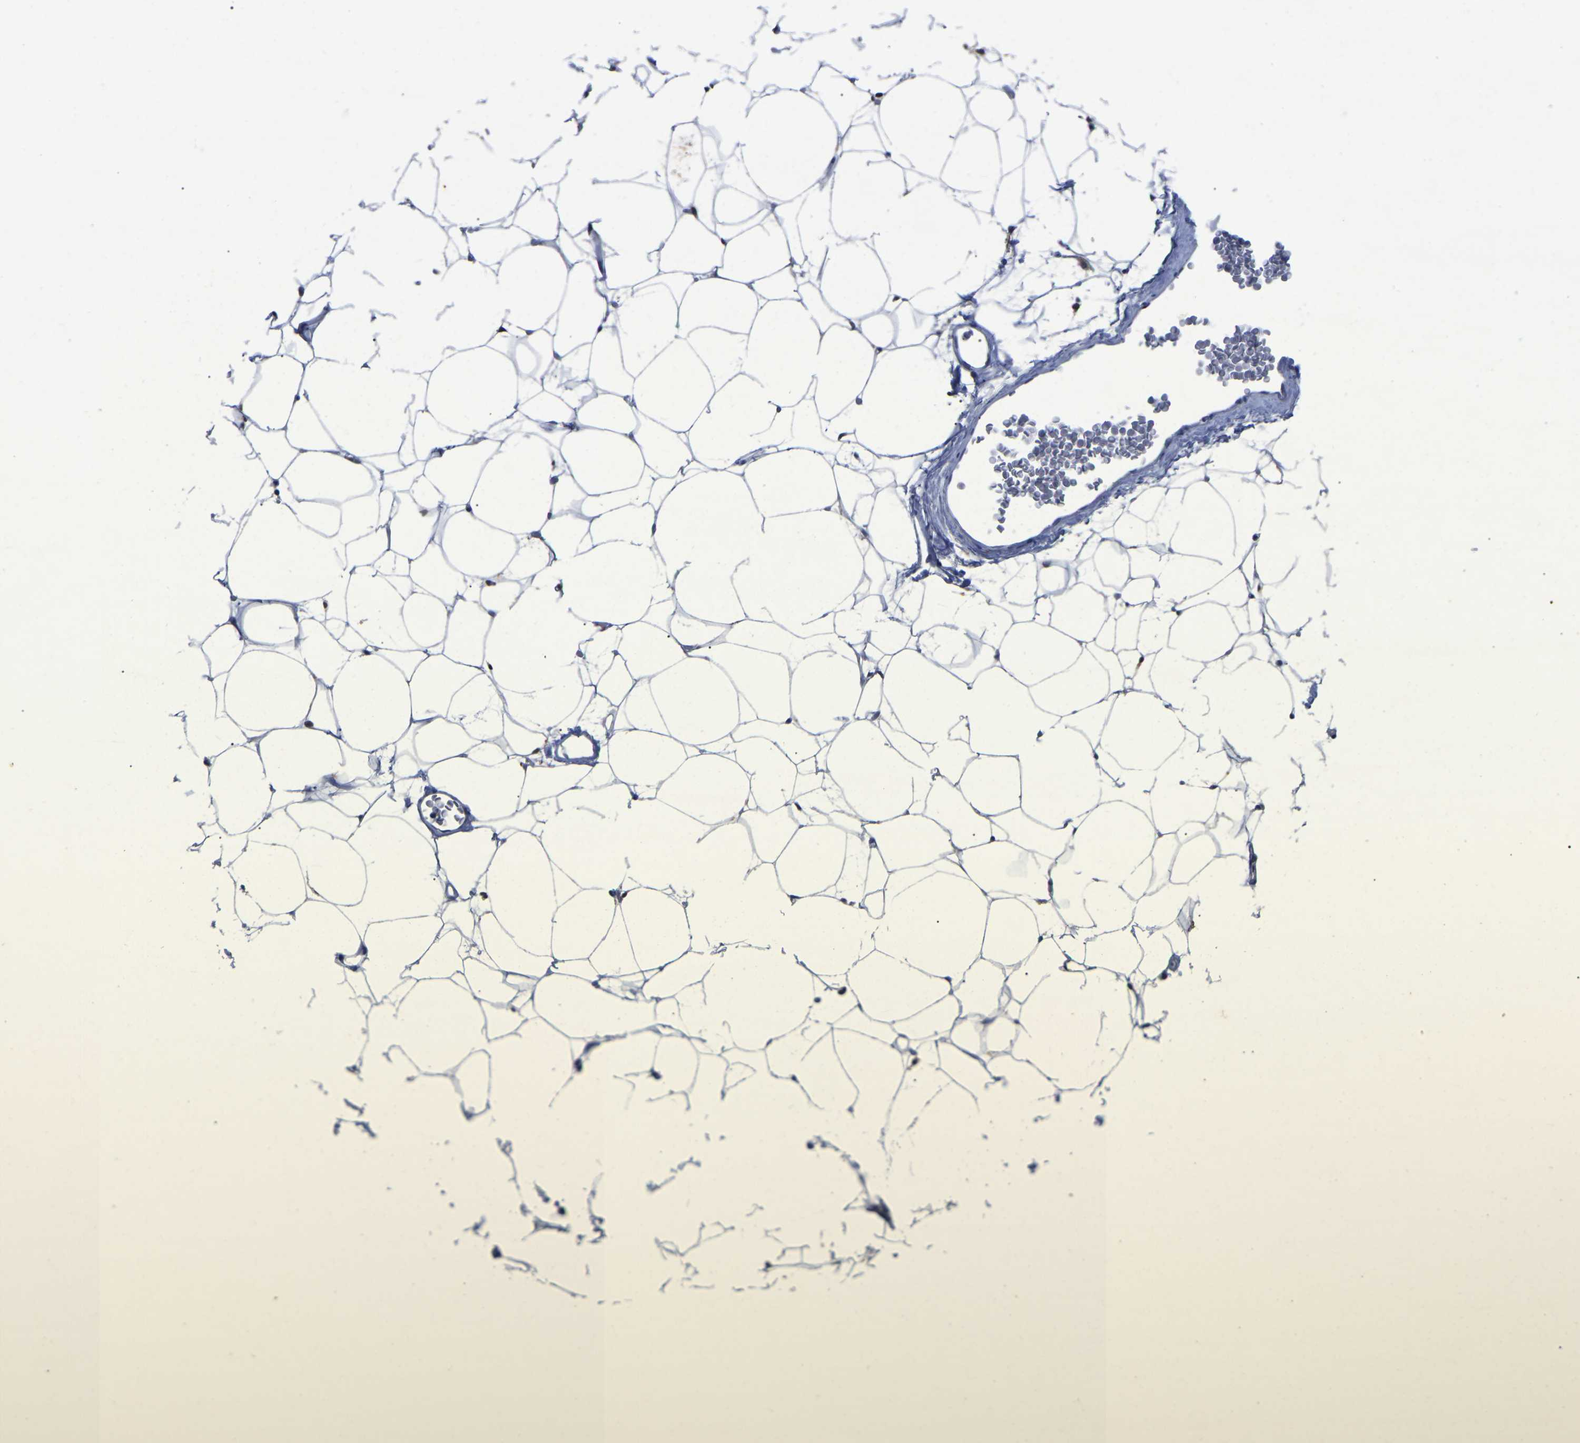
{"staining": {"intensity": "negative", "quantity": "none", "location": "none"}, "tissue": "adipose tissue", "cell_type": "Adipocytes", "image_type": "normal", "snomed": [{"axis": "morphology", "description": "Normal tissue, NOS"}, {"axis": "topography", "description": "Breast"}, {"axis": "topography", "description": "Soft tissue"}], "caption": "Adipocytes show no significant staining in normal adipose tissue. (Immunohistochemistry, brightfield microscopy, high magnification).", "gene": "SMPD2", "patient": {"sex": "female", "age": 75}}